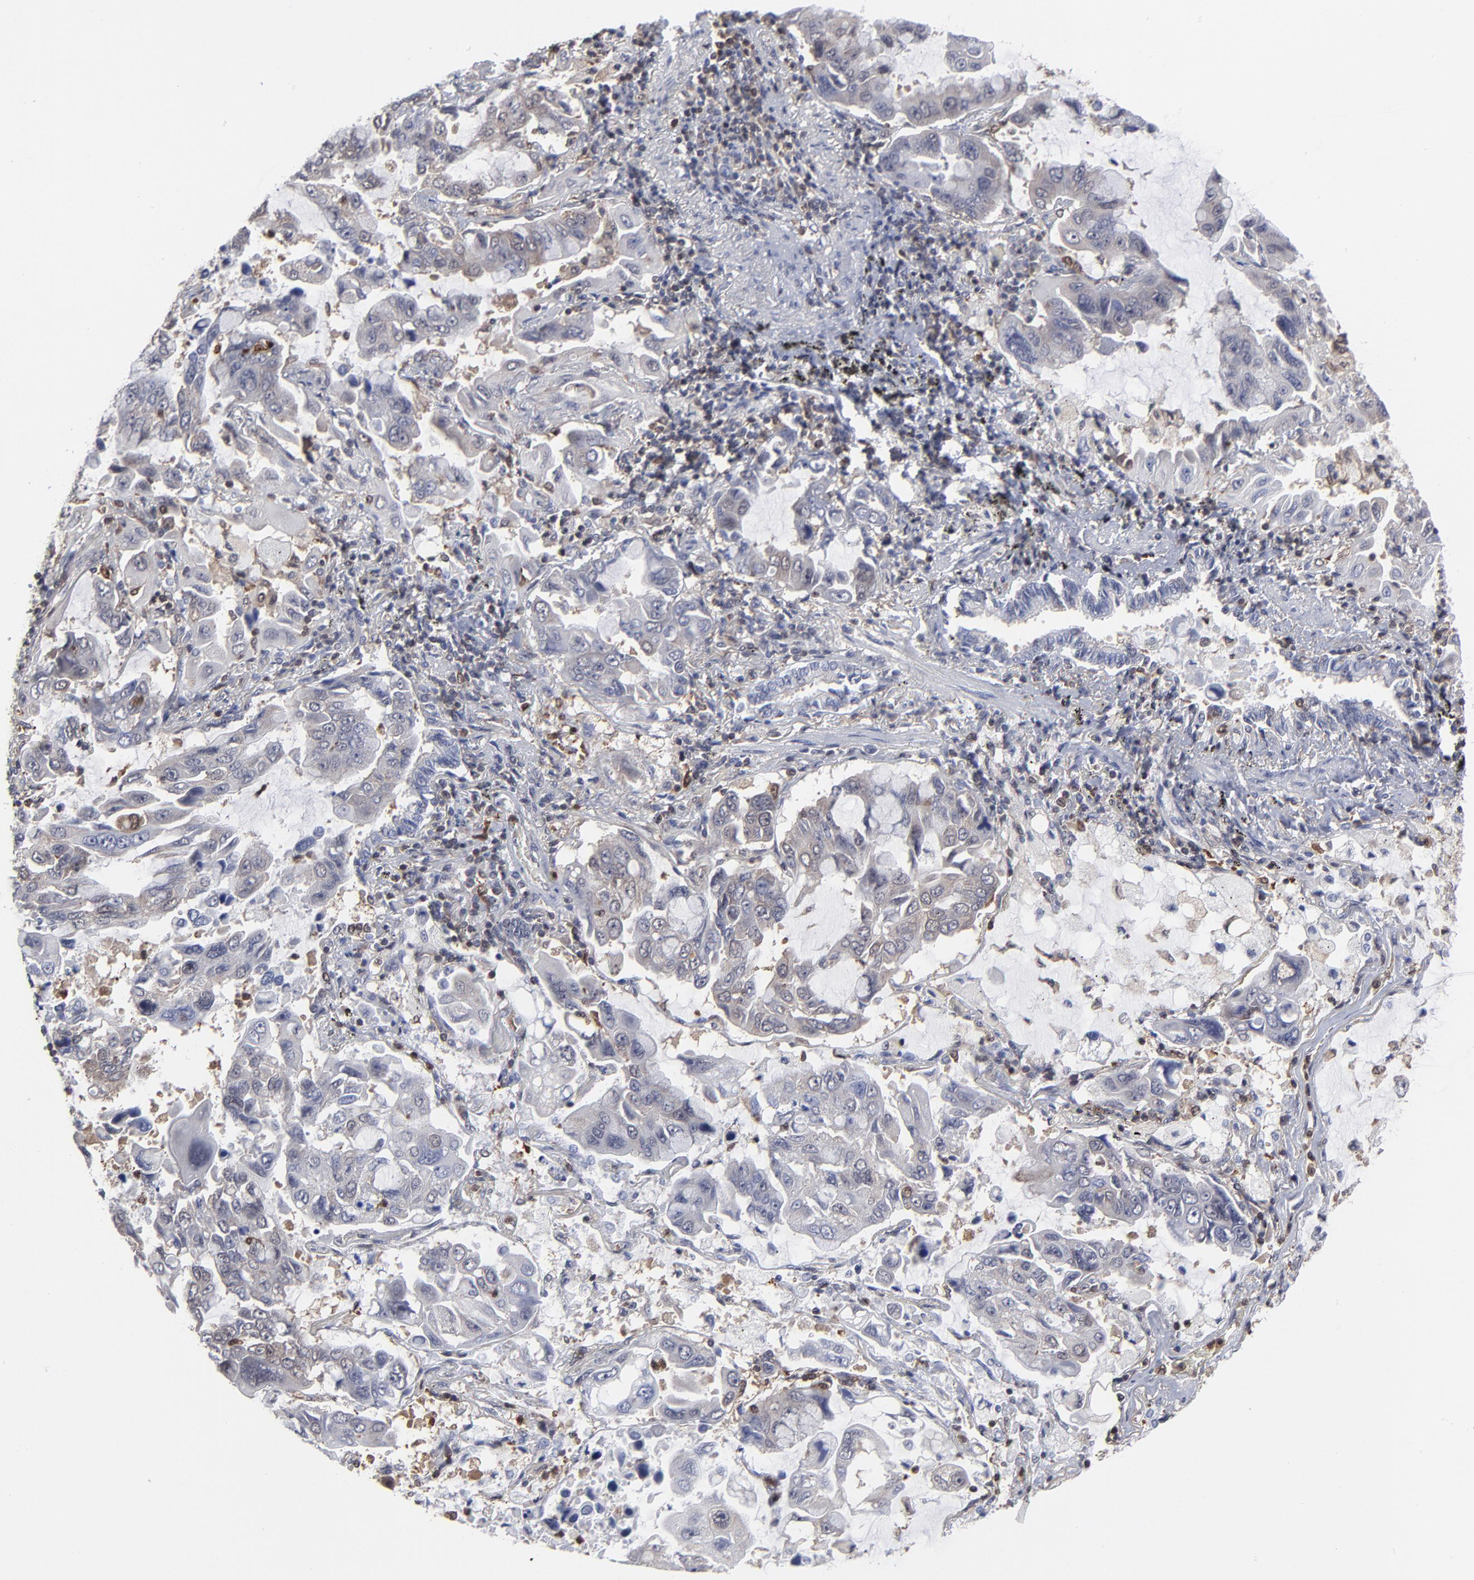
{"staining": {"intensity": "weak", "quantity": "<25%", "location": "cytoplasmic/membranous"}, "tissue": "lung cancer", "cell_type": "Tumor cells", "image_type": "cancer", "snomed": [{"axis": "morphology", "description": "Adenocarcinoma, NOS"}, {"axis": "topography", "description": "Lung"}], "caption": "This micrograph is of lung adenocarcinoma stained with immunohistochemistry to label a protein in brown with the nuclei are counter-stained blue. There is no positivity in tumor cells.", "gene": "MAP2K1", "patient": {"sex": "male", "age": 64}}